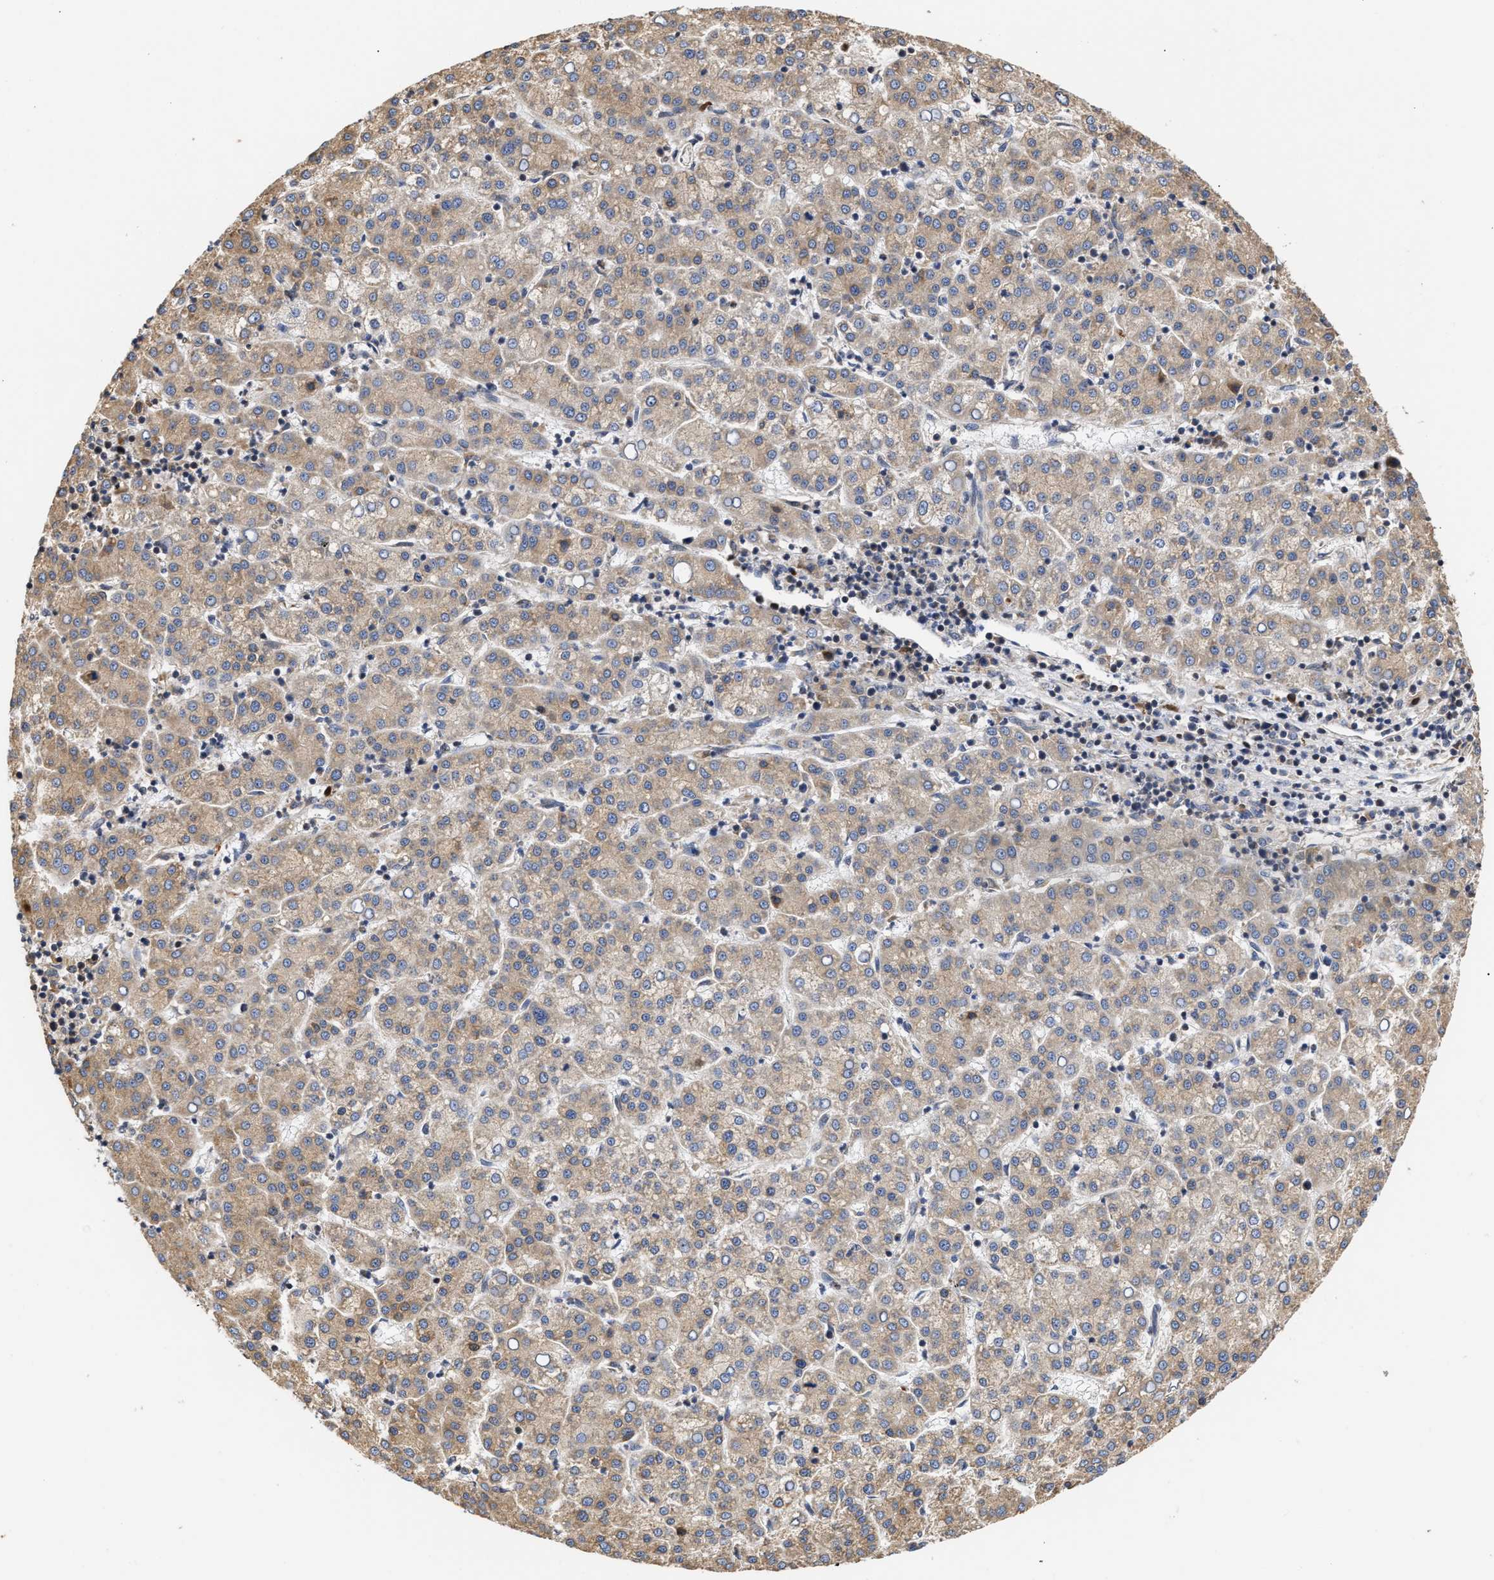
{"staining": {"intensity": "weak", "quantity": ">75%", "location": "cytoplasmic/membranous"}, "tissue": "liver cancer", "cell_type": "Tumor cells", "image_type": "cancer", "snomed": [{"axis": "morphology", "description": "Carcinoma, Hepatocellular, NOS"}, {"axis": "topography", "description": "Liver"}], "caption": "Immunohistochemistry (IHC) of liver hepatocellular carcinoma reveals low levels of weak cytoplasmic/membranous staining in approximately >75% of tumor cells.", "gene": "GOSR1", "patient": {"sex": "female", "age": 58}}